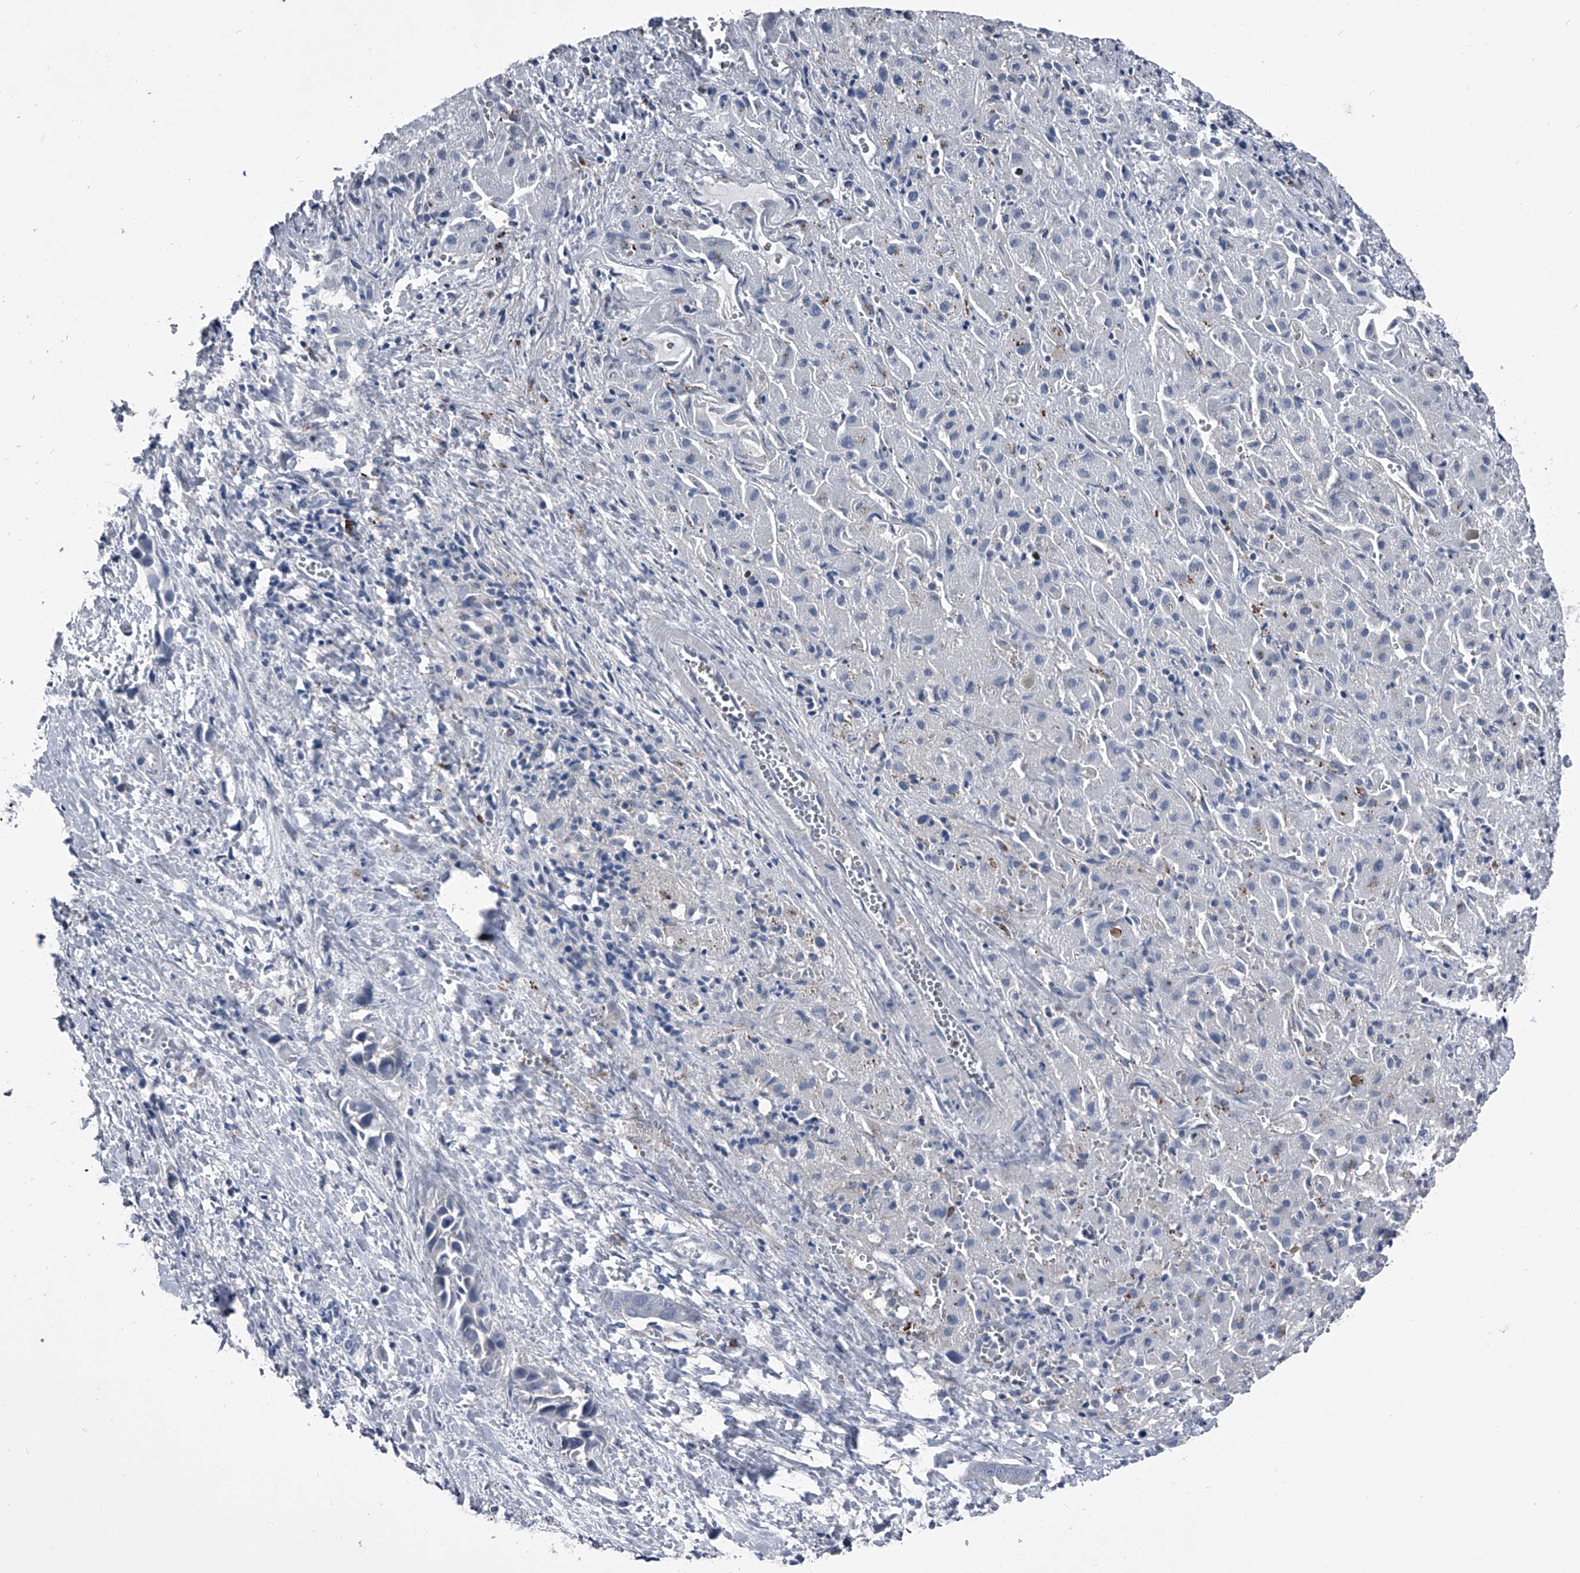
{"staining": {"intensity": "negative", "quantity": "none", "location": "none"}, "tissue": "liver cancer", "cell_type": "Tumor cells", "image_type": "cancer", "snomed": [{"axis": "morphology", "description": "Cholangiocarcinoma"}, {"axis": "topography", "description": "Liver"}], "caption": "Photomicrograph shows no significant protein staining in tumor cells of liver cancer (cholangiocarcinoma).", "gene": "PIP5K1A", "patient": {"sex": "female", "age": 52}}